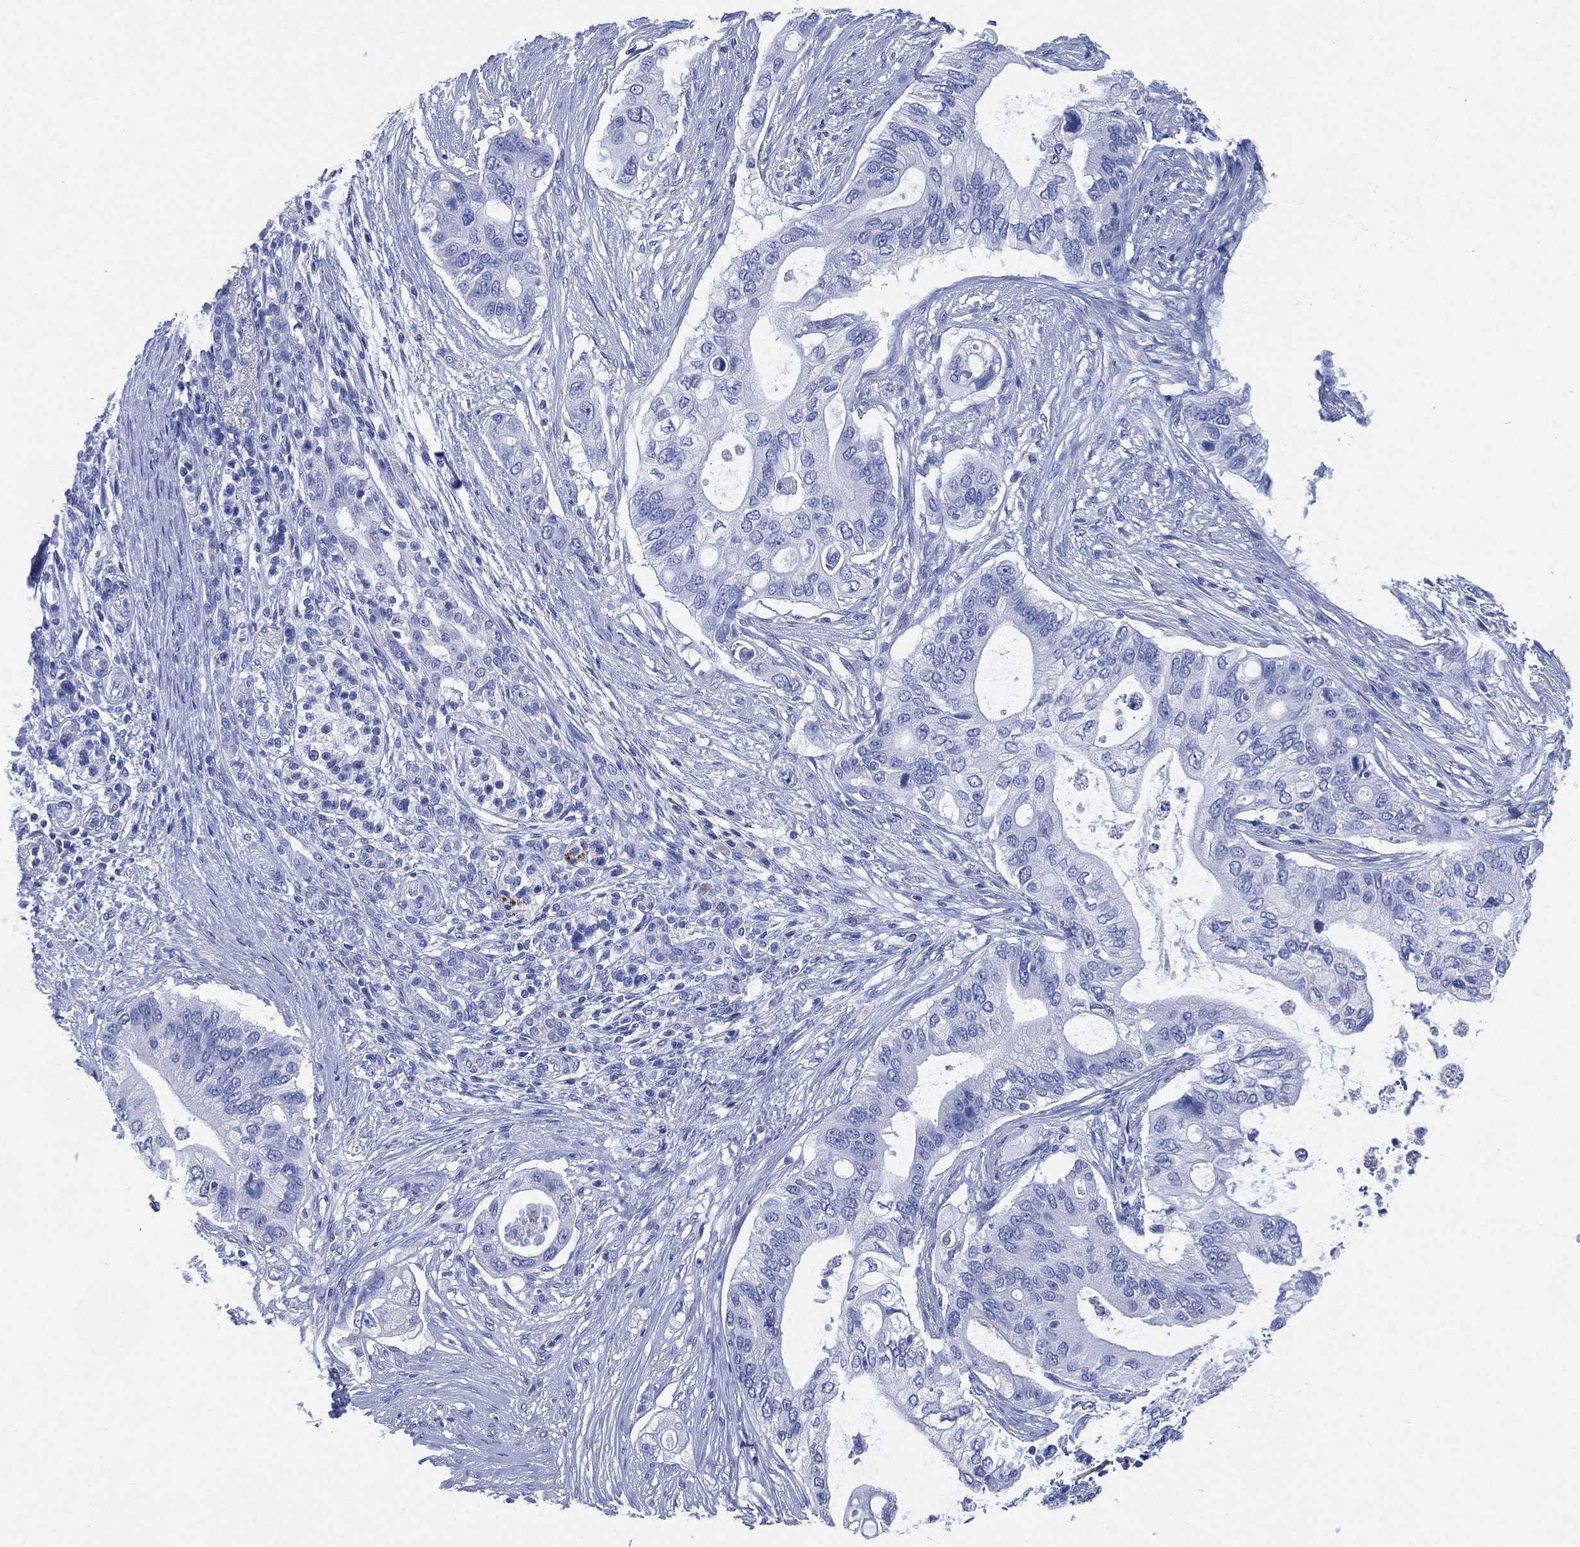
{"staining": {"intensity": "negative", "quantity": "none", "location": "none"}, "tissue": "pancreatic cancer", "cell_type": "Tumor cells", "image_type": "cancer", "snomed": [{"axis": "morphology", "description": "Adenocarcinoma, NOS"}, {"axis": "topography", "description": "Pancreas"}], "caption": "An immunohistochemistry image of pancreatic cancer is shown. There is no staining in tumor cells of pancreatic cancer. (Brightfield microscopy of DAB IHC at high magnification).", "gene": "SIGLECL1", "patient": {"sex": "female", "age": 72}}